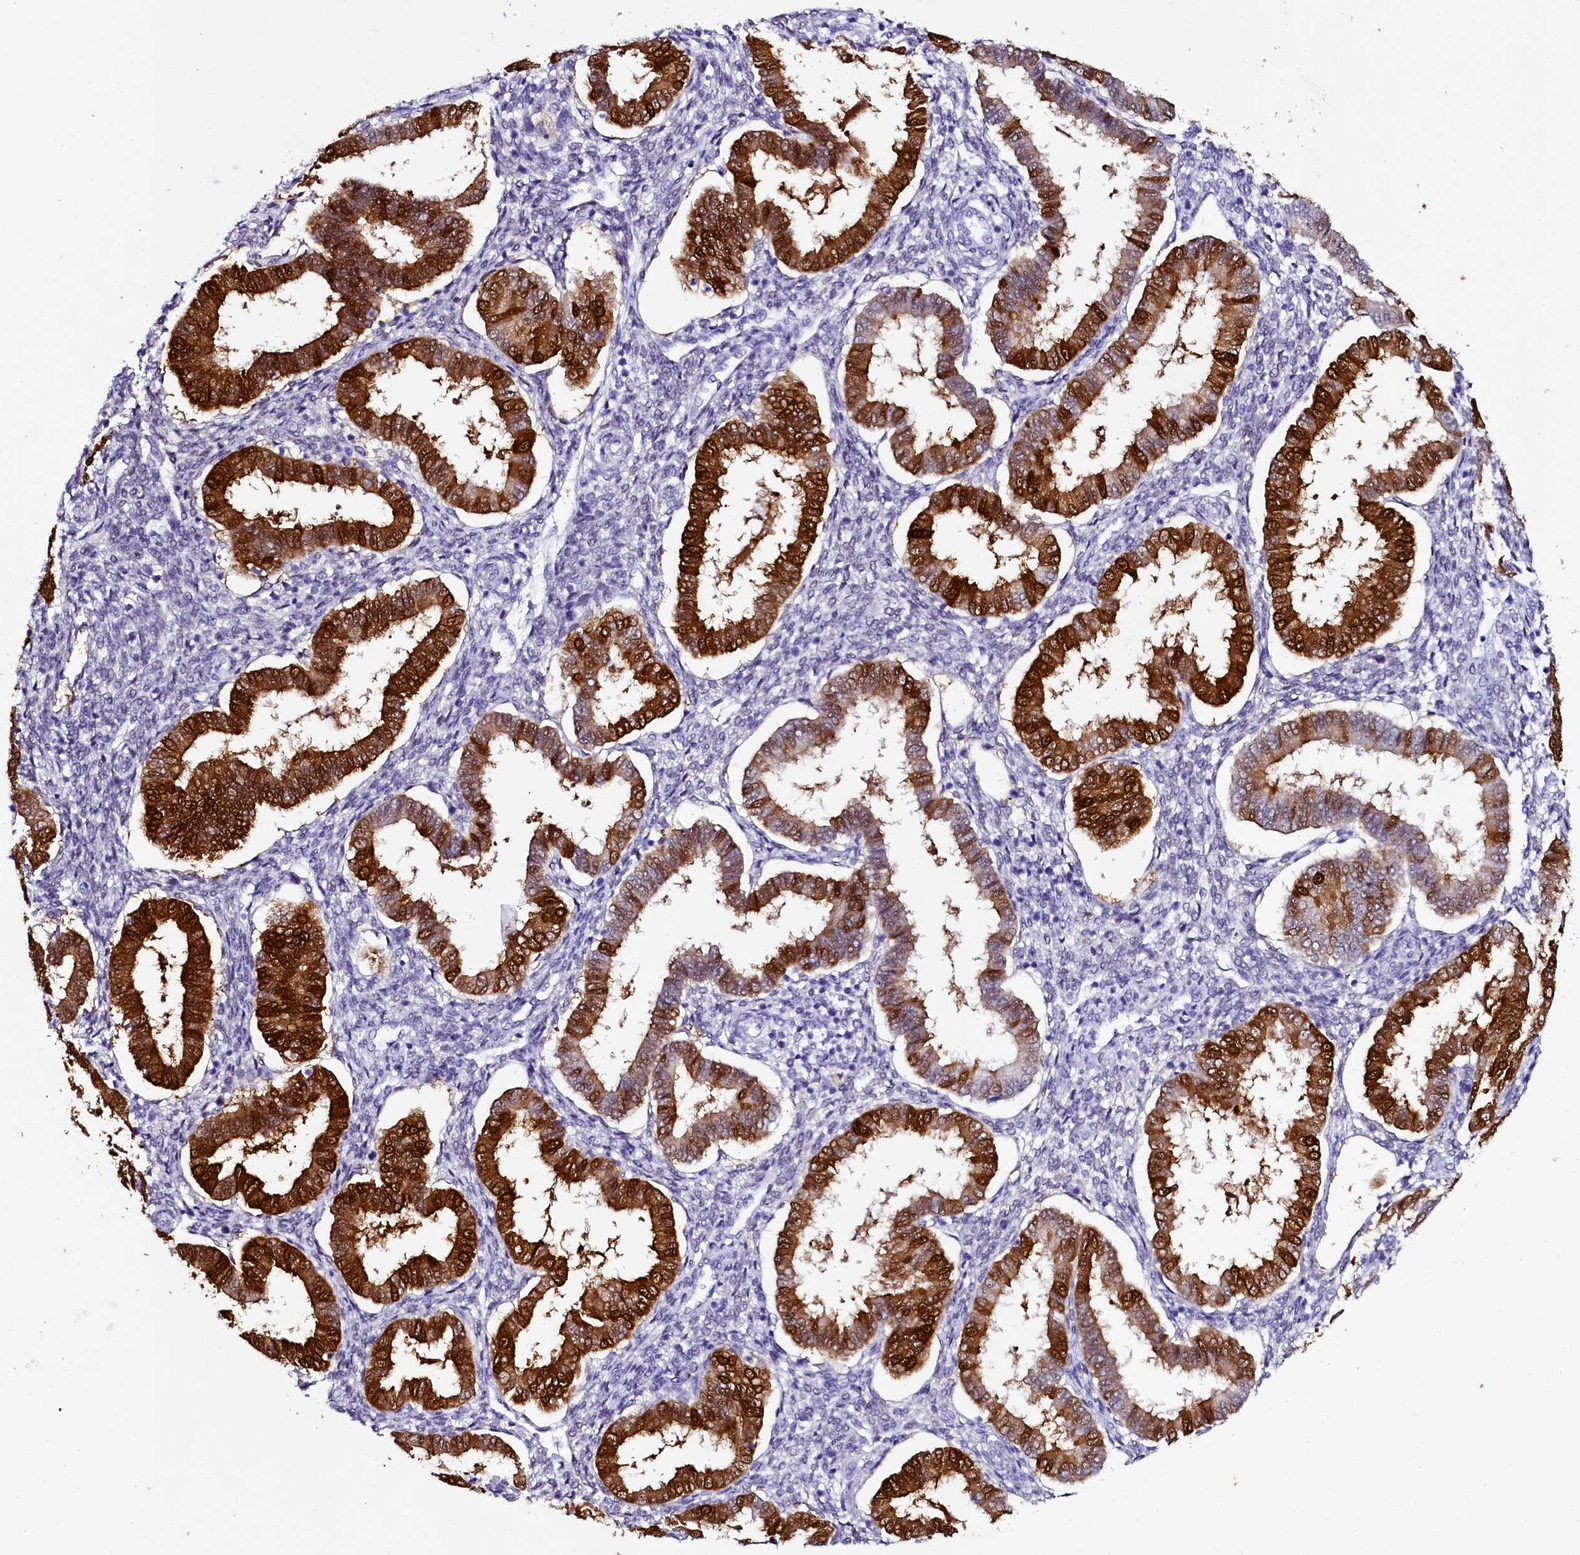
{"staining": {"intensity": "negative", "quantity": "none", "location": "none"}, "tissue": "endometrium", "cell_type": "Cells in endometrial stroma", "image_type": "normal", "snomed": [{"axis": "morphology", "description": "Normal tissue, NOS"}, {"axis": "topography", "description": "Endometrium"}], "caption": "Benign endometrium was stained to show a protein in brown. There is no significant expression in cells in endometrial stroma. The staining was performed using DAB to visualize the protein expression in brown, while the nuclei were stained in blue with hematoxylin (Magnification: 20x).", "gene": "SORD", "patient": {"sex": "female", "age": 24}}